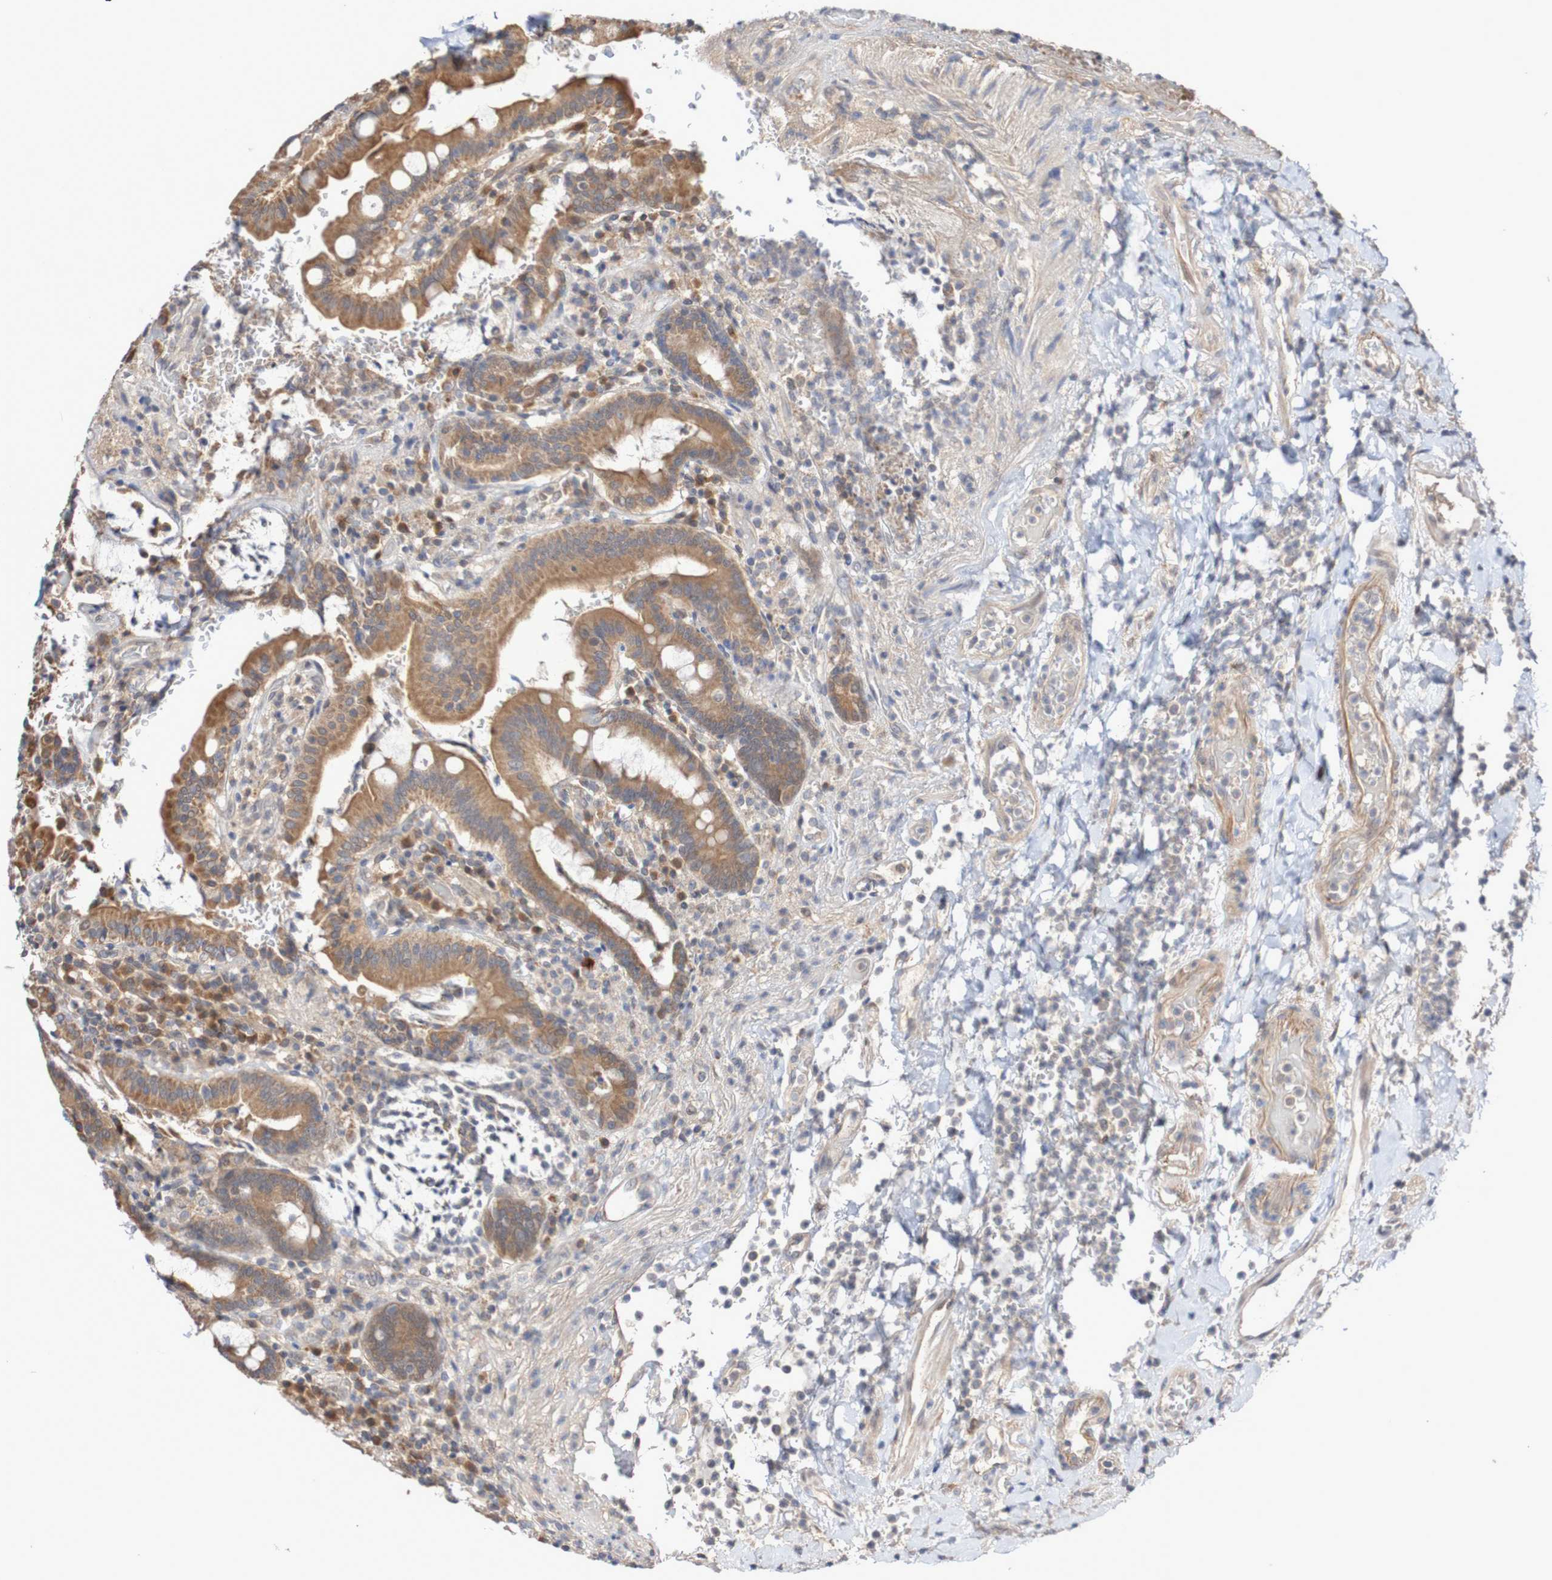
{"staining": {"intensity": "moderate", "quantity": ">75%", "location": "cytoplasmic/membranous"}, "tissue": "stomach", "cell_type": "Glandular cells", "image_type": "normal", "snomed": [{"axis": "morphology", "description": "Normal tissue, NOS"}, {"axis": "topography", "description": "Stomach, upper"}], "caption": "The immunohistochemical stain highlights moderate cytoplasmic/membranous staining in glandular cells of normal stomach.", "gene": "PHPT1", "patient": {"sex": "male", "age": 68}}